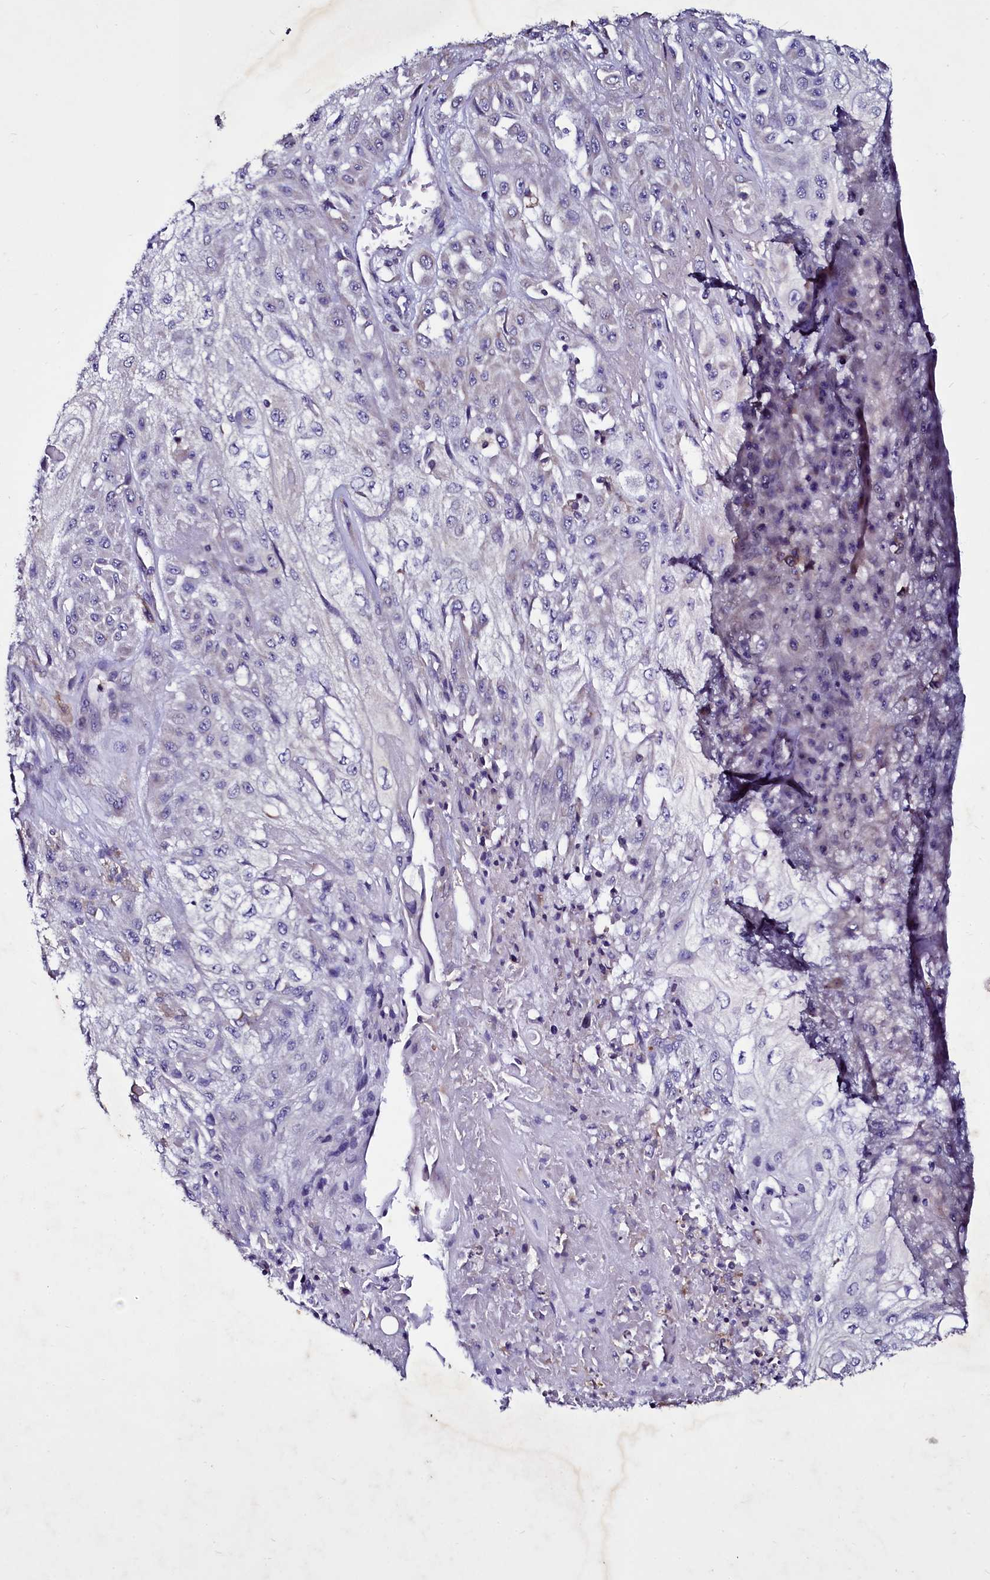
{"staining": {"intensity": "negative", "quantity": "none", "location": "none"}, "tissue": "skin cancer", "cell_type": "Tumor cells", "image_type": "cancer", "snomed": [{"axis": "morphology", "description": "Squamous cell carcinoma, NOS"}, {"axis": "morphology", "description": "Squamous cell carcinoma, metastatic, NOS"}, {"axis": "topography", "description": "Skin"}, {"axis": "topography", "description": "Lymph node"}], "caption": "Image shows no protein positivity in tumor cells of skin cancer tissue.", "gene": "SELENOT", "patient": {"sex": "male", "age": 75}}